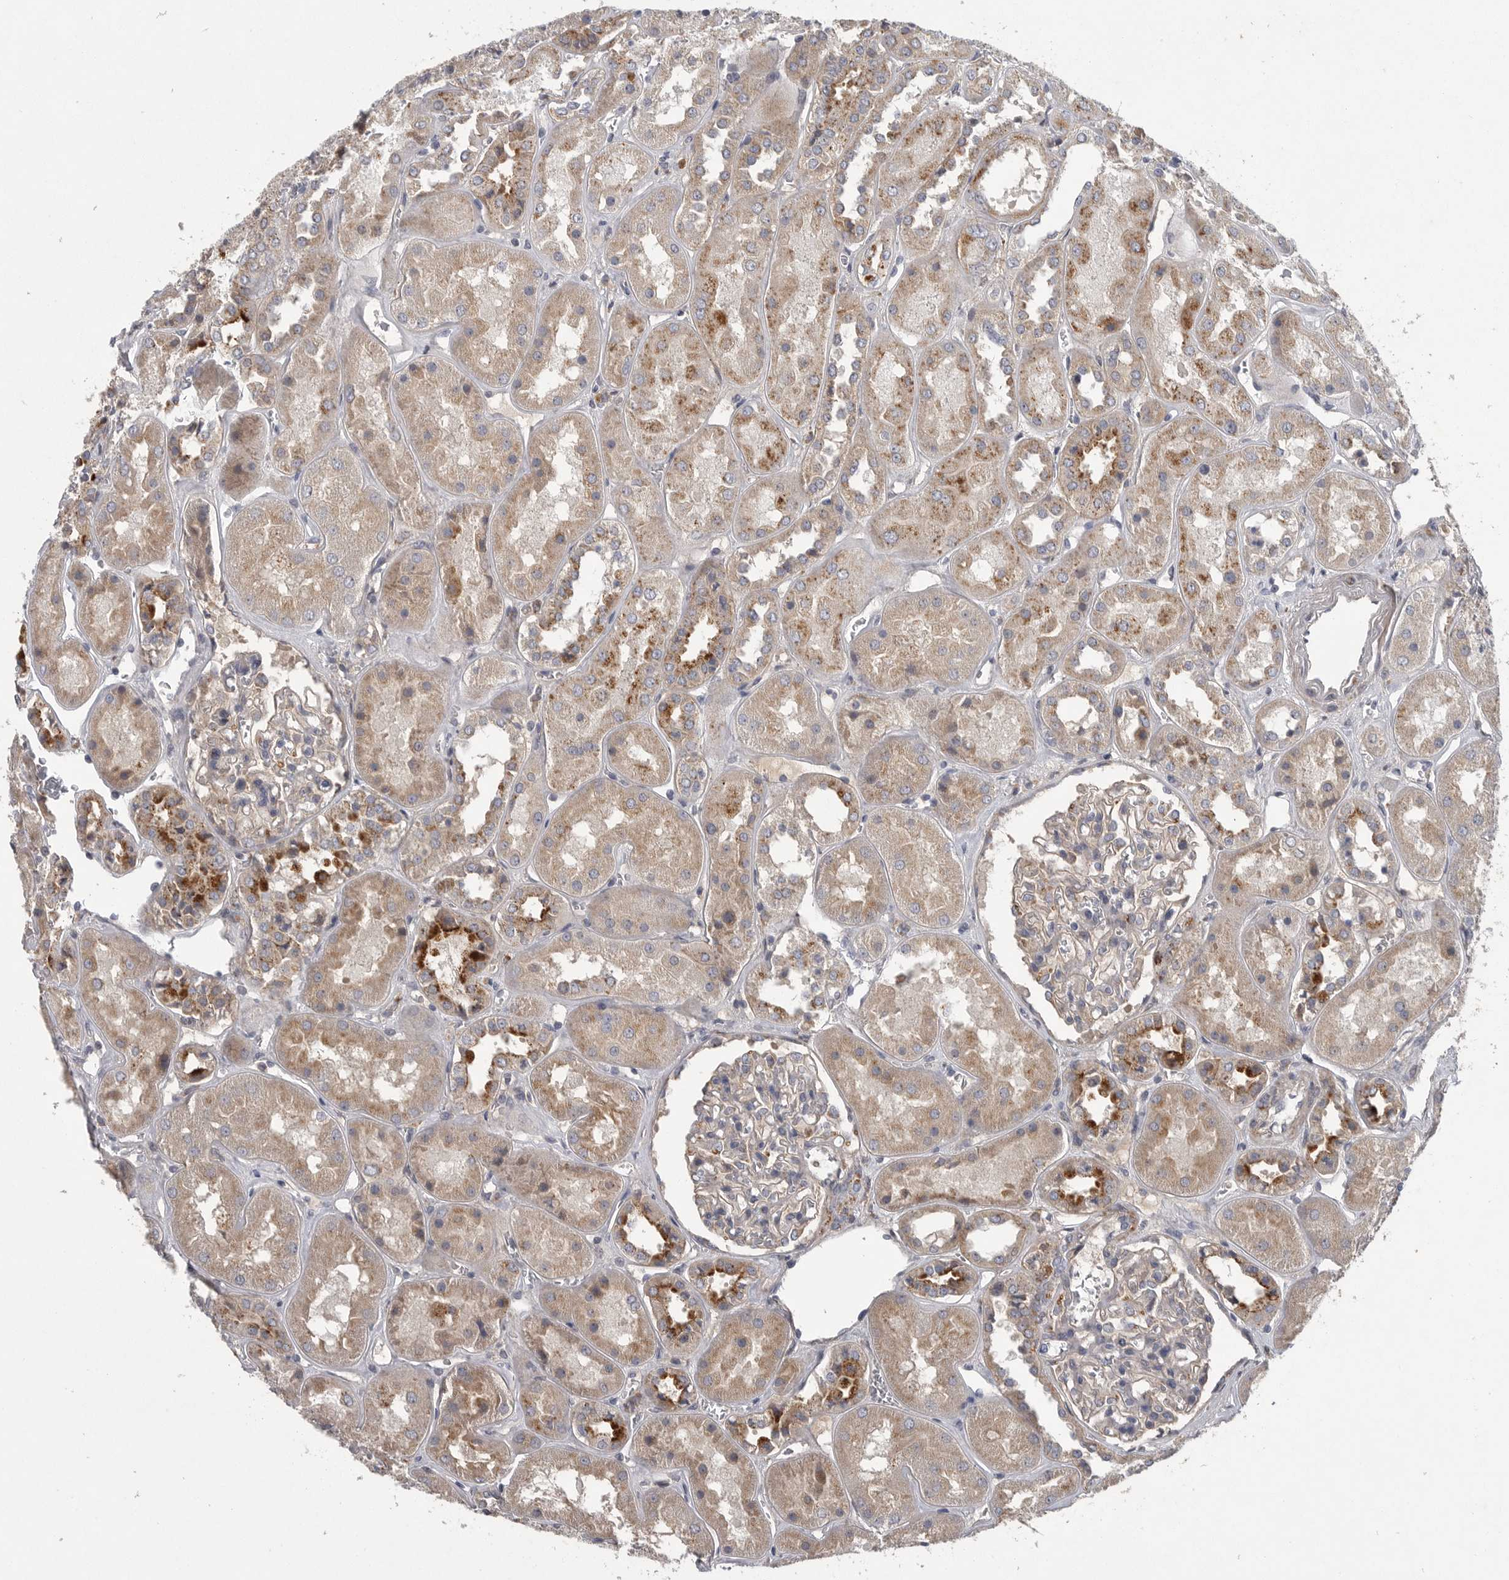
{"staining": {"intensity": "negative", "quantity": "none", "location": "none"}, "tissue": "kidney", "cell_type": "Cells in glomeruli", "image_type": "normal", "snomed": [{"axis": "morphology", "description": "Normal tissue, NOS"}, {"axis": "topography", "description": "Kidney"}], "caption": "This is a histopathology image of immunohistochemistry staining of unremarkable kidney, which shows no expression in cells in glomeruli. (DAB (3,3'-diaminobenzidine) immunohistochemistry (IHC) with hematoxylin counter stain).", "gene": "LAMTOR3", "patient": {"sex": "male", "age": 70}}